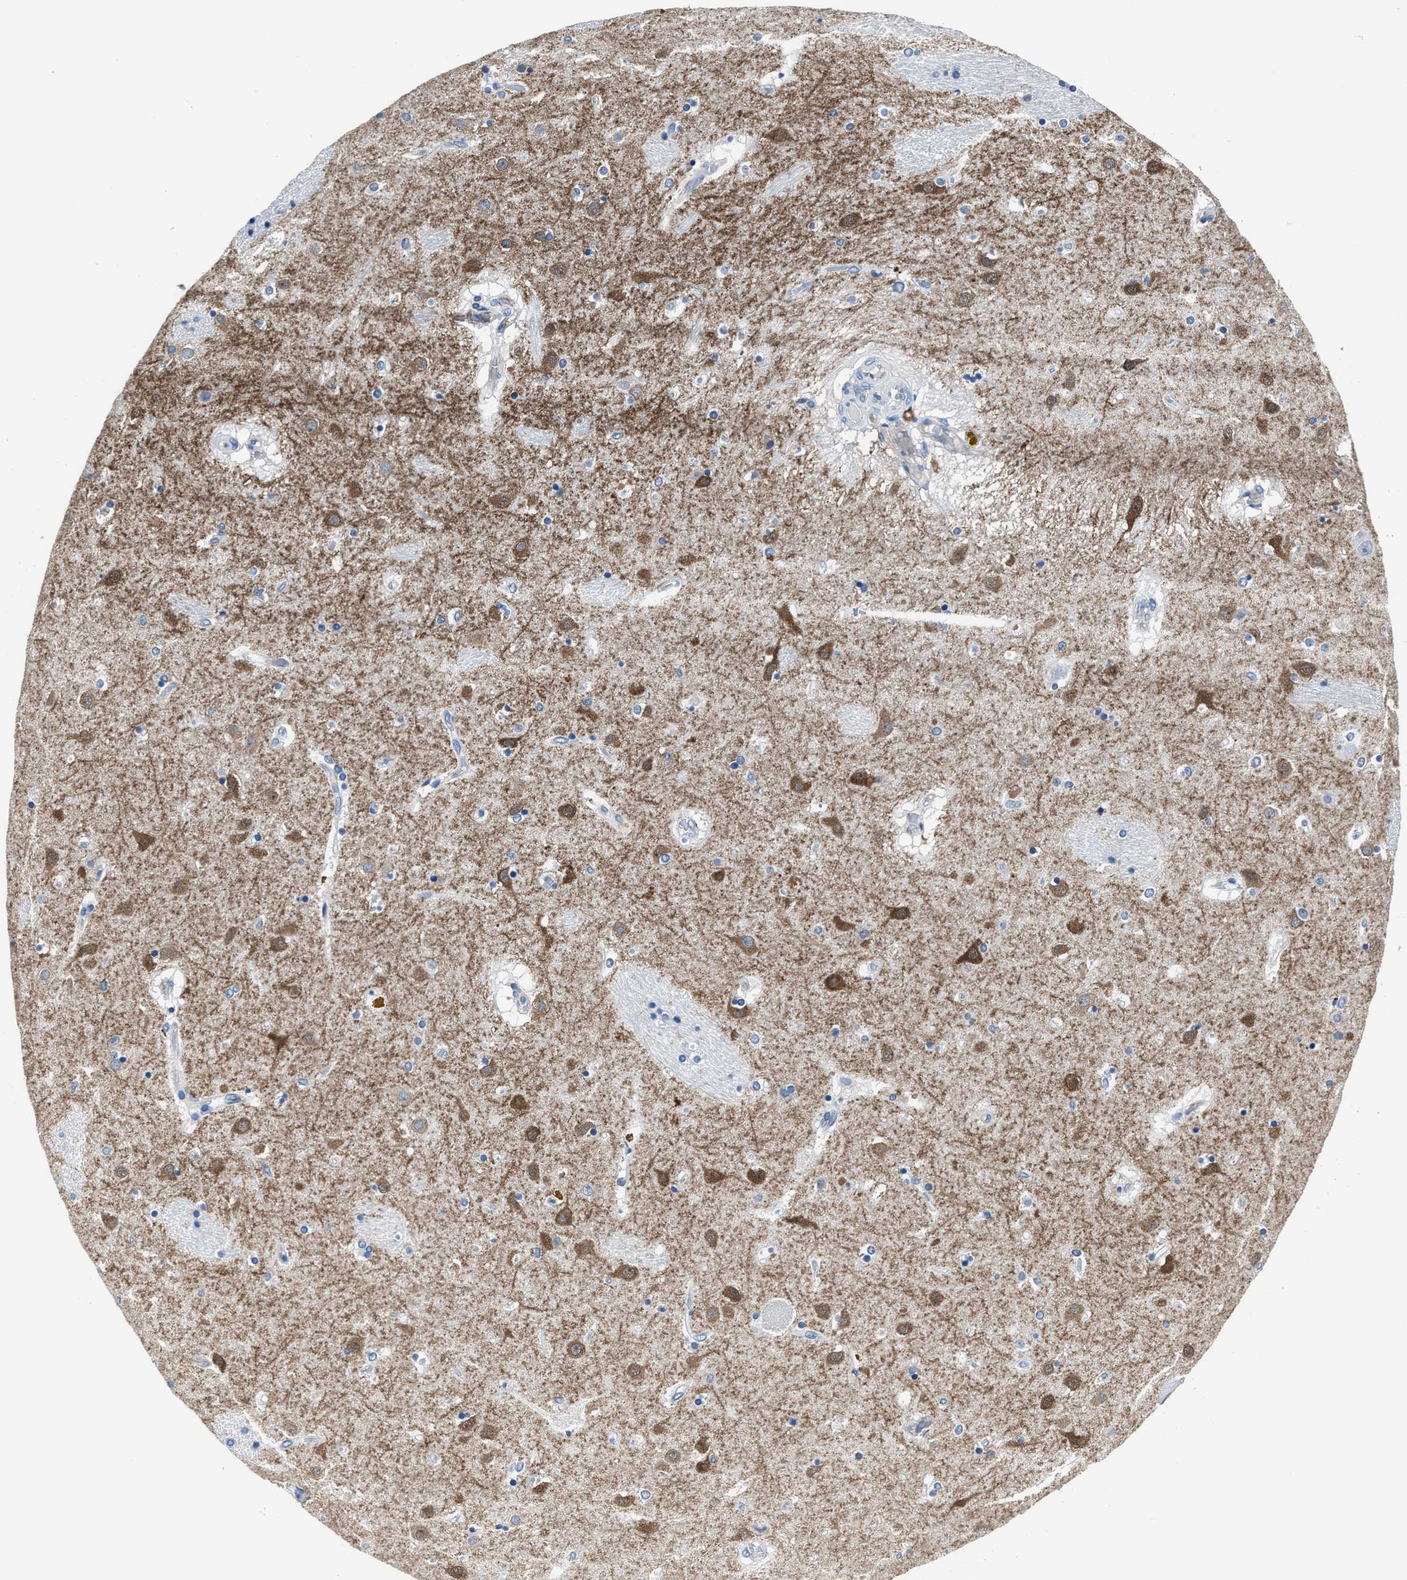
{"staining": {"intensity": "negative", "quantity": "none", "location": "none"}, "tissue": "caudate", "cell_type": "Glial cells", "image_type": "normal", "snomed": [{"axis": "morphology", "description": "Normal tissue, NOS"}, {"axis": "topography", "description": "Lateral ventricle wall"}], "caption": "Human caudate stained for a protein using immunohistochemistry exhibits no expression in glial cells.", "gene": "LMO7", "patient": {"sex": "male", "age": 70}}